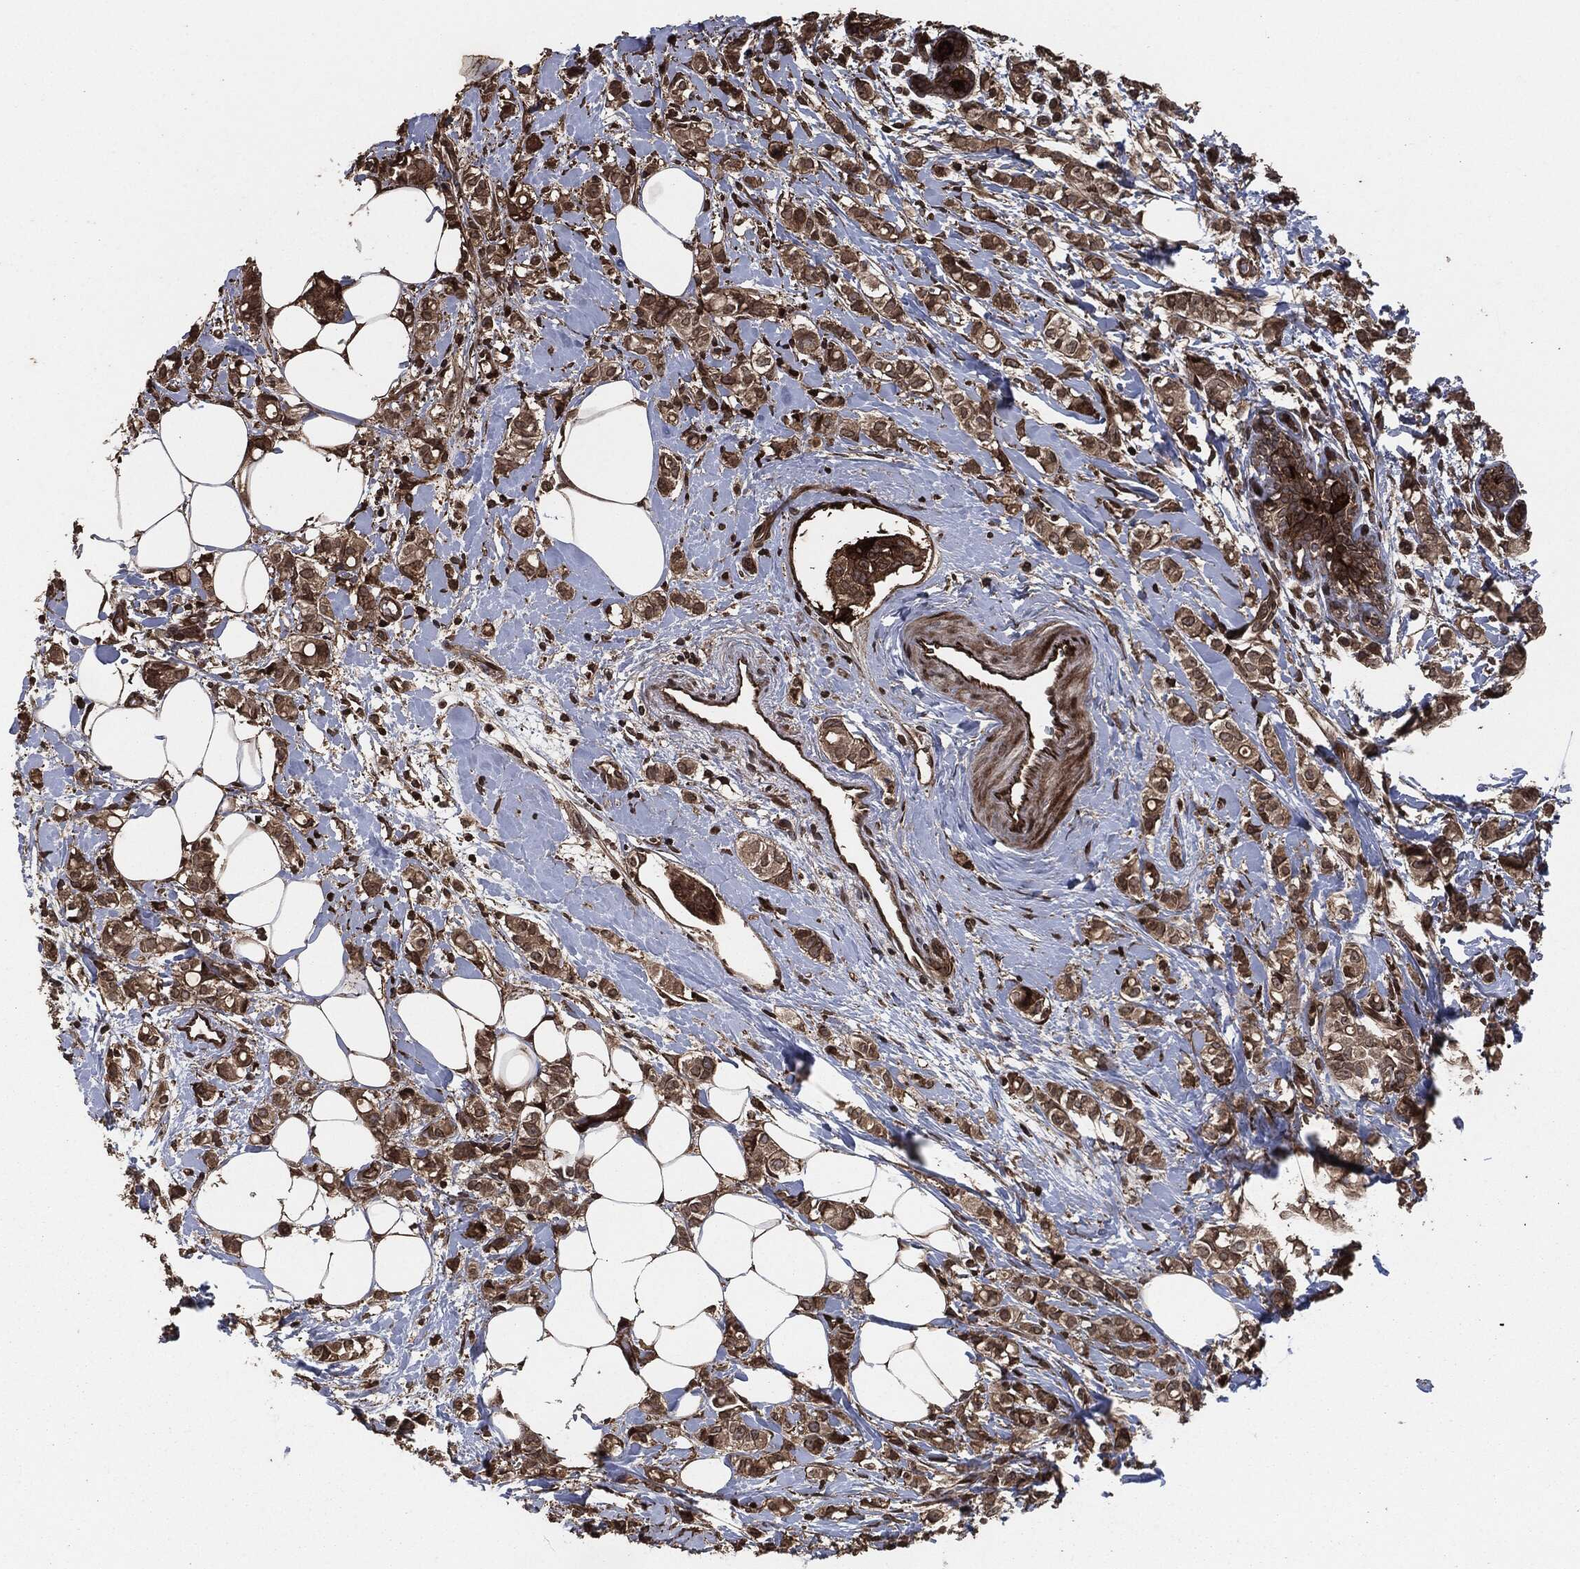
{"staining": {"intensity": "moderate", "quantity": ">75%", "location": "cytoplasmic/membranous"}, "tissue": "breast cancer", "cell_type": "Tumor cells", "image_type": "cancer", "snomed": [{"axis": "morphology", "description": "Normal tissue, NOS"}, {"axis": "morphology", "description": "Duct carcinoma"}, {"axis": "topography", "description": "Breast"}], "caption": "Immunohistochemistry (IHC) of breast cancer (intraductal carcinoma) displays medium levels of moderate cytoplasmic/membranous positivity in approximately >75% of tumor cells. (DAB = brown stain, brightfield microscopy at high magnification).", "gene": "IFIT1", "patient": {"sex": "female", "age": 44}}